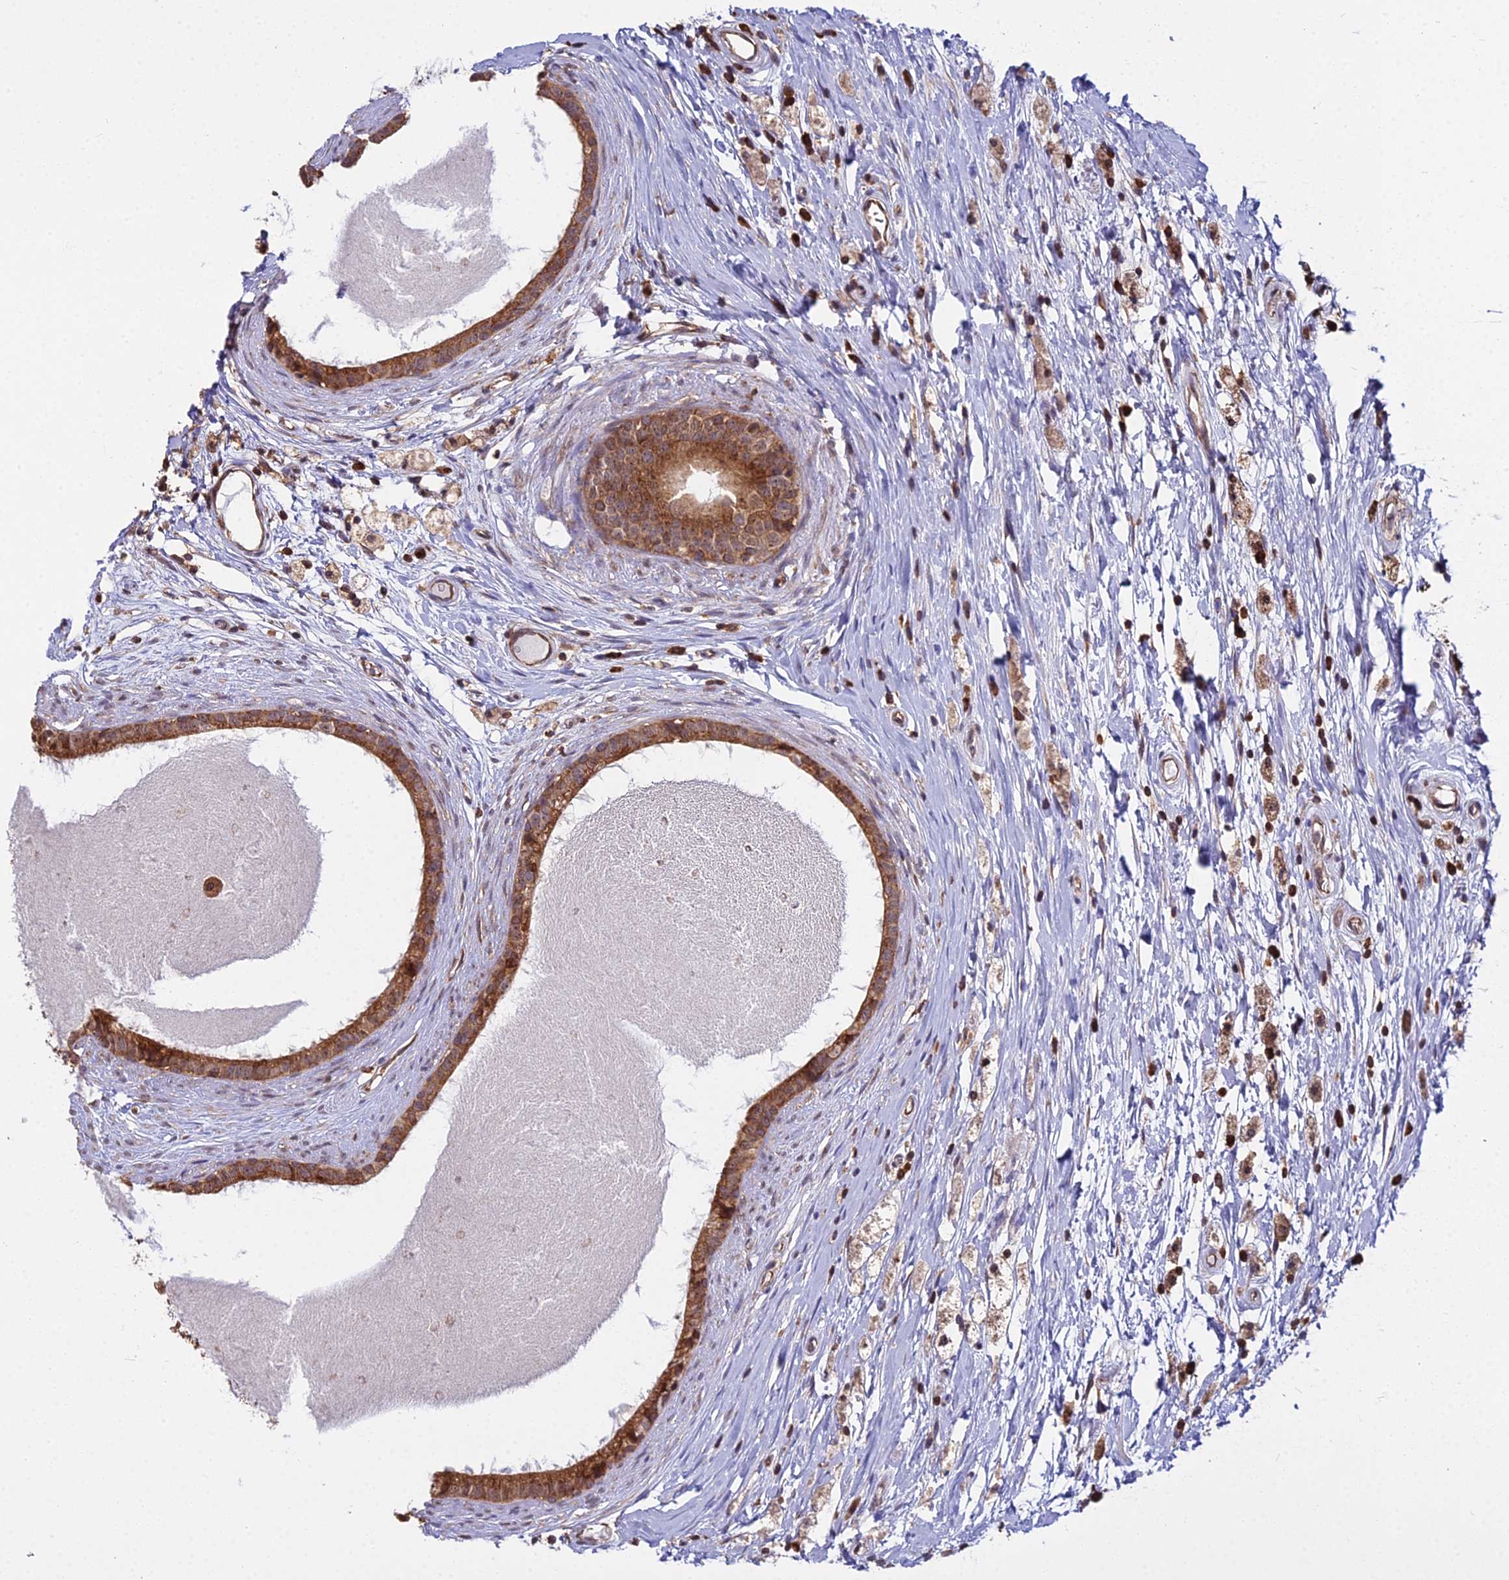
{"staining": {"intensity": "moderate", "quantity": ">75%", "location": "cytoplasmic/membranous"}, "tissue": "epididymis", "cell_type": "Glandular cells", "image_type": "normal", "snomed": [{"axis": "morphology", "description": "Normal tissue, NOS"}, {"axis": "topography", "description": "Epididymis"}], "caption": "A high-resolution photomicrograph shows immunohistochemistry staining of benign epididymis, which demonstrates moderate cytoplasmic/membranous positivity in approximately >75% of glandular cells. The protein of interest is shown in brown color, while the nuclei are stained blue.", "gene": "RPL26", "patient": {"sex": "male", "age": 80}}